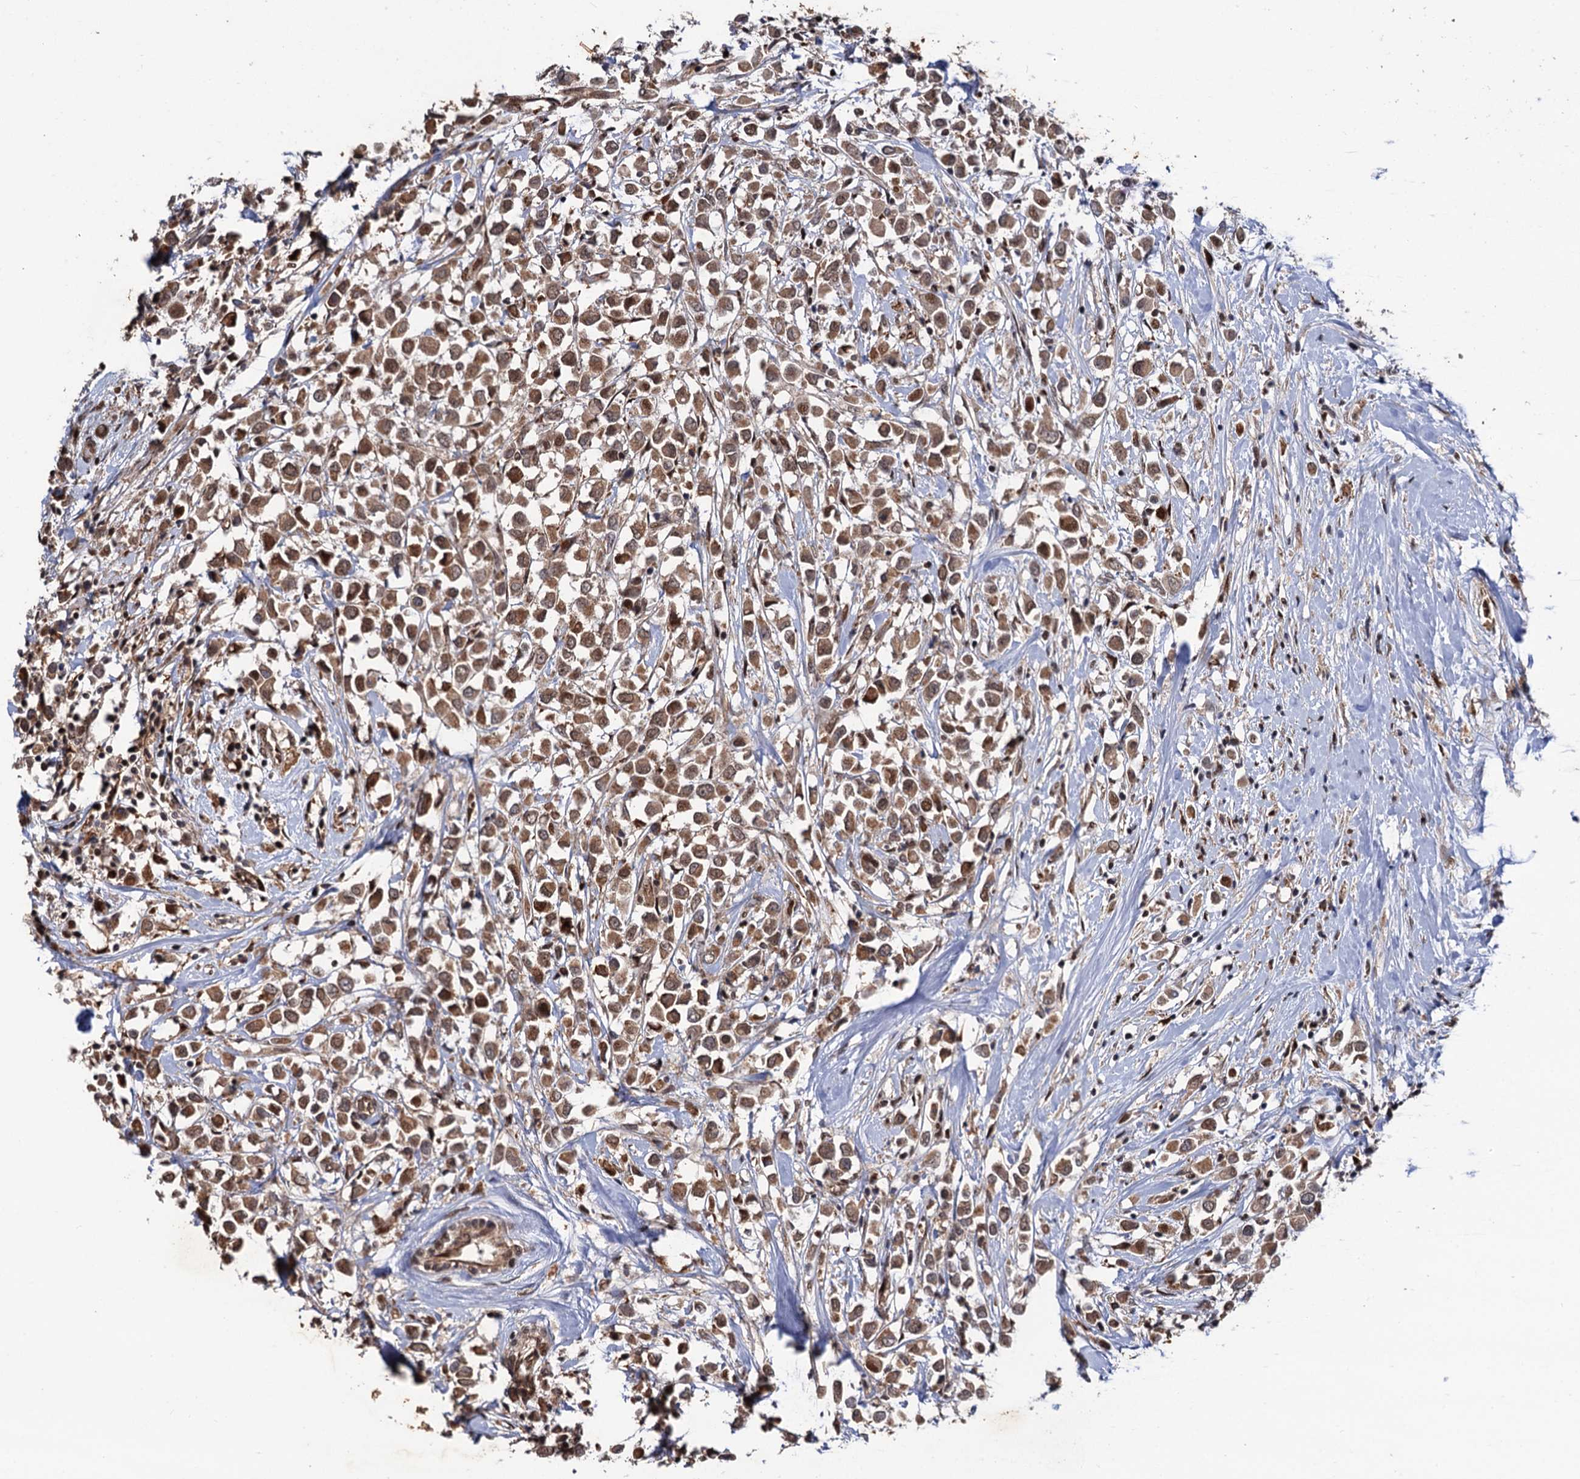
{"staining": {"intensity": "moderate", "quantity": ">75%", "location": "cytoplasmic/membranous,nuclear"}, "tissue": "breast cancer", "cell_type": "Tumor cells", "image_type": "cancer", "snomed": [{"axis": "morphology", "description": "Duct carcinoma"}, {"axis": "topography", "description": "Breast"}], "caption": "Invasive ductal carcinoma (breast) tissue reveals moderate cytoplasmic/membranous and nuclear positivity in about >75% of tumor cells", "gene": "CDC23", "patient": {"sex": "female", "age": 87}}